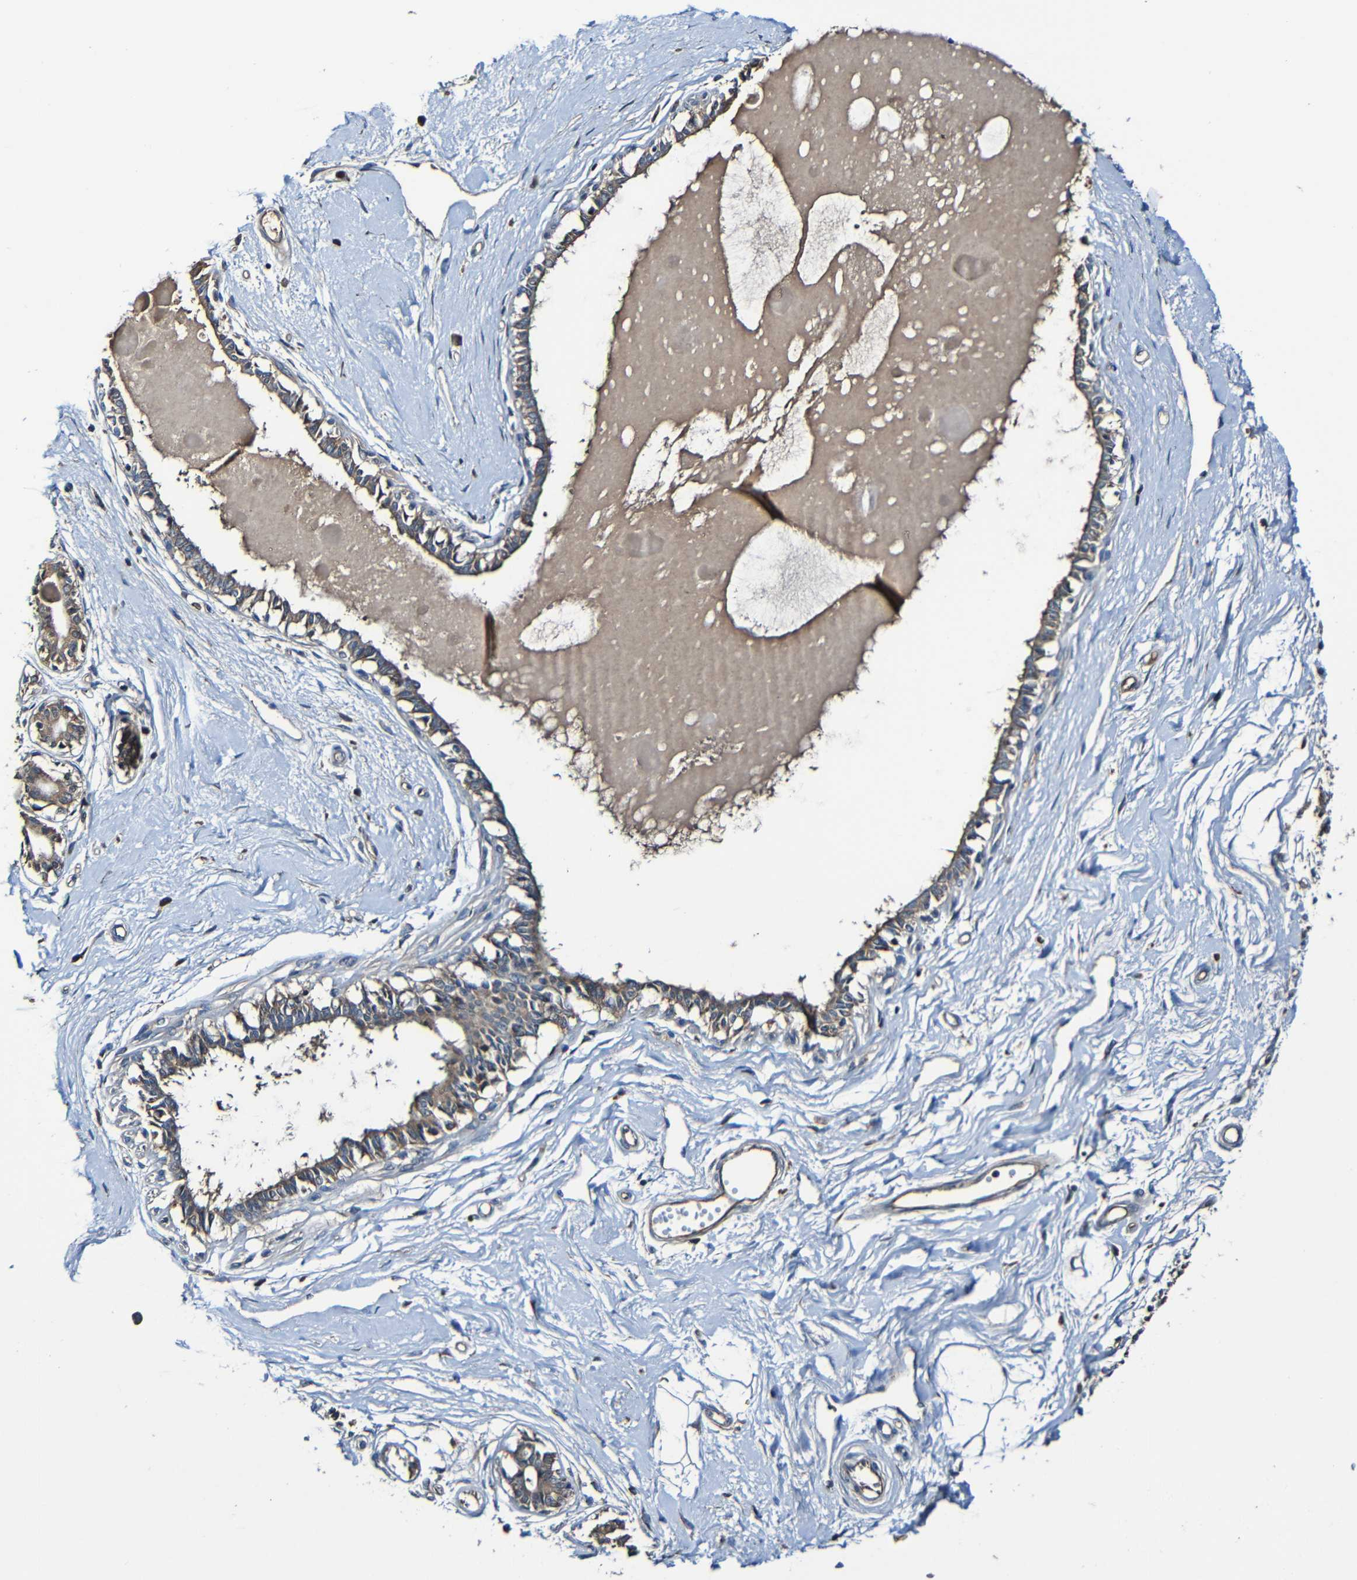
{"staining": {"intensity": "negative", "quantity": "none", "location": "none"}, "tissue": "breast", "cell_type": "Adipocytes", "image_type": "normal", "snomed": [{"axis": "morphology", "description": "Normal tissue, NOS"}, {"axis": "topography", "description": "Breast"}], "caption": "Adipocytes show no significant staining in unremarkable breast.", "gene": "ADAM15", "patient": {"sex": "female", "age": 45}}